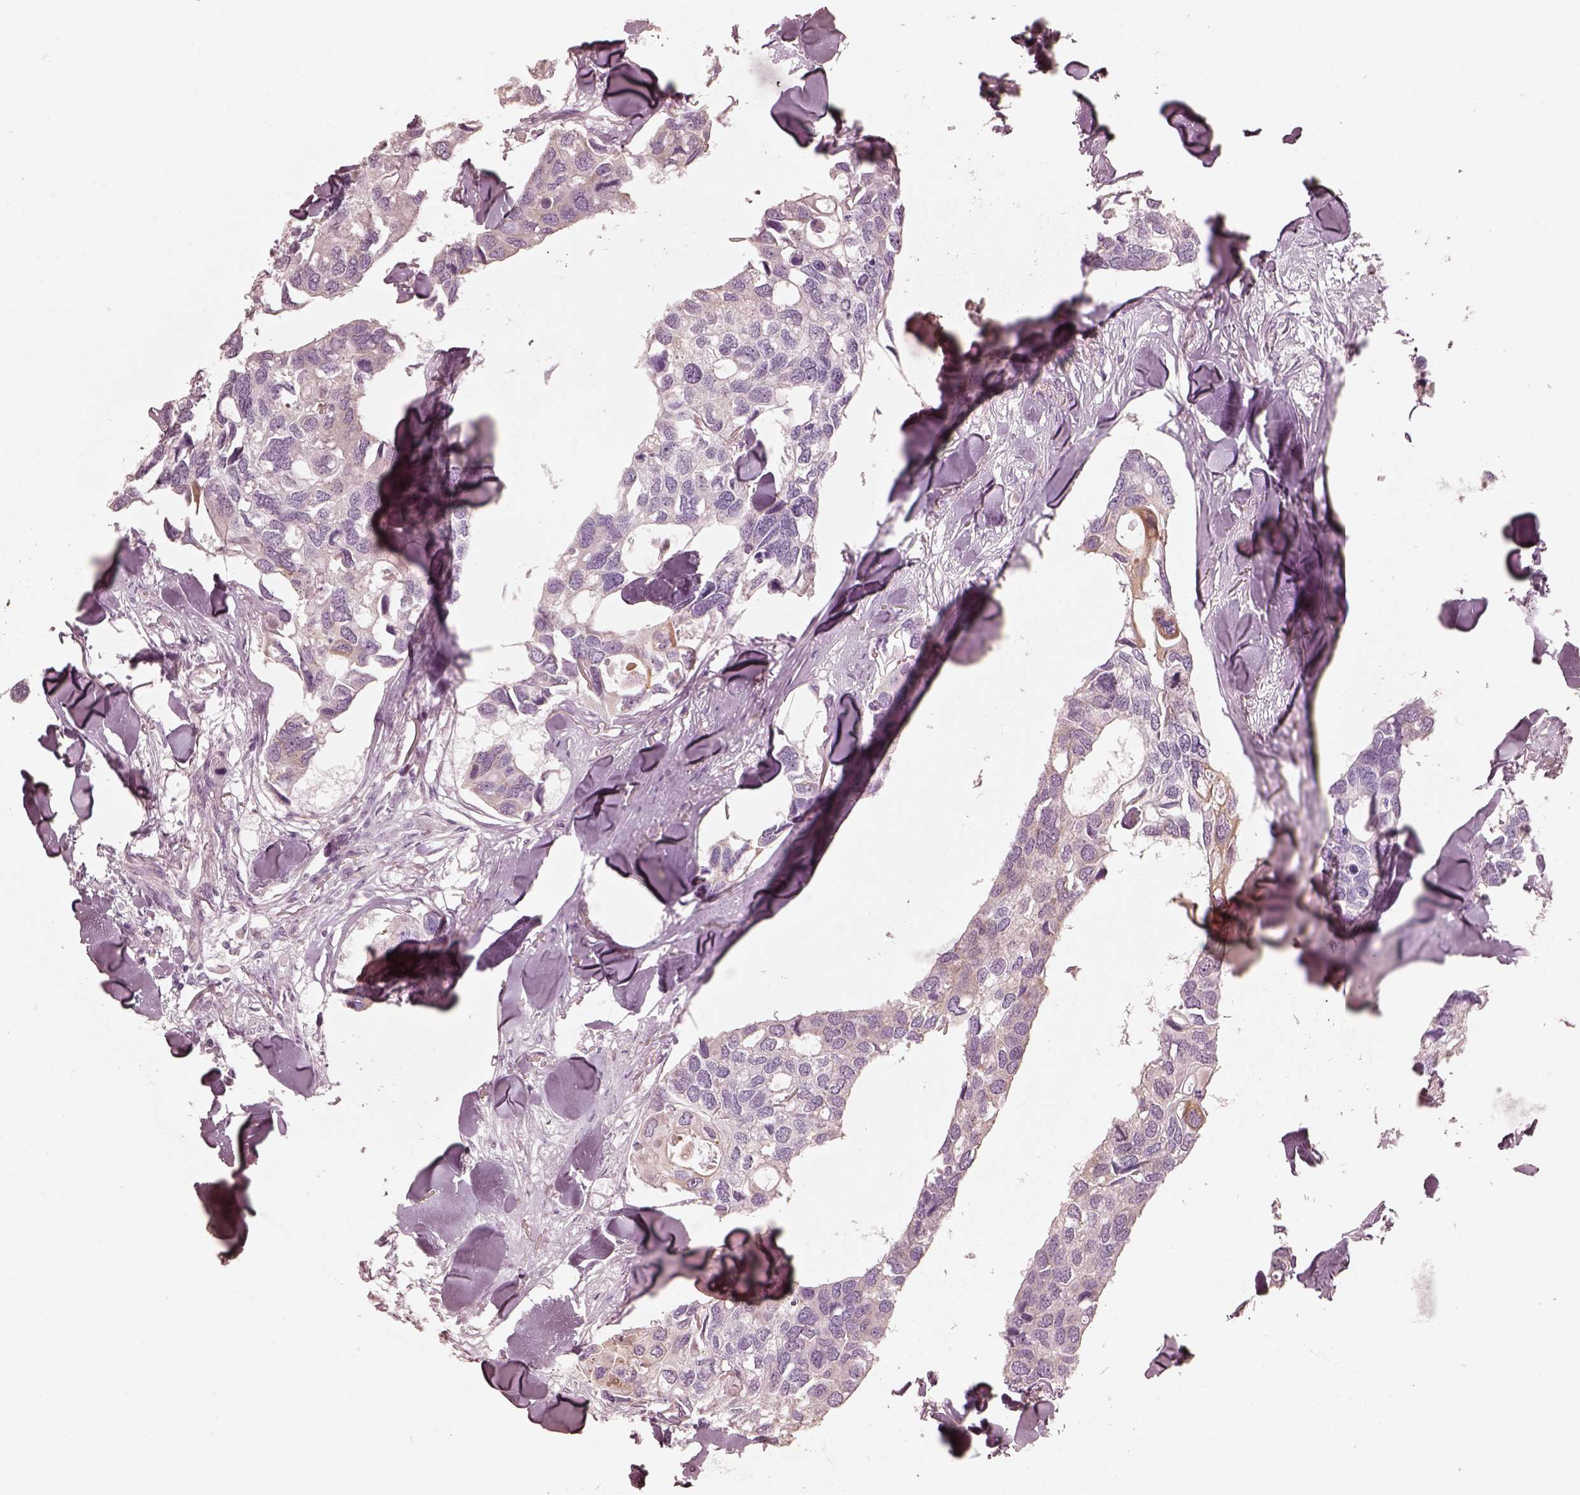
{"staining": {"intensity": "weak", "quantity": "<25%", "location": "cytoplasmic/membranous"}, "tissue": "breast cancer", "cell_type": "Tumor cells", "image_type": "cancer", "snomed": [{"axis": "morphology", "description": "Duct carcinoma"}, {"axis": "topography", "description": "Breast"}], "caption": "There is no significant positivity in tumor cells of breast cancer.", "gene": "RAB3C", "patient": {"sex": "female", "age": 83}}